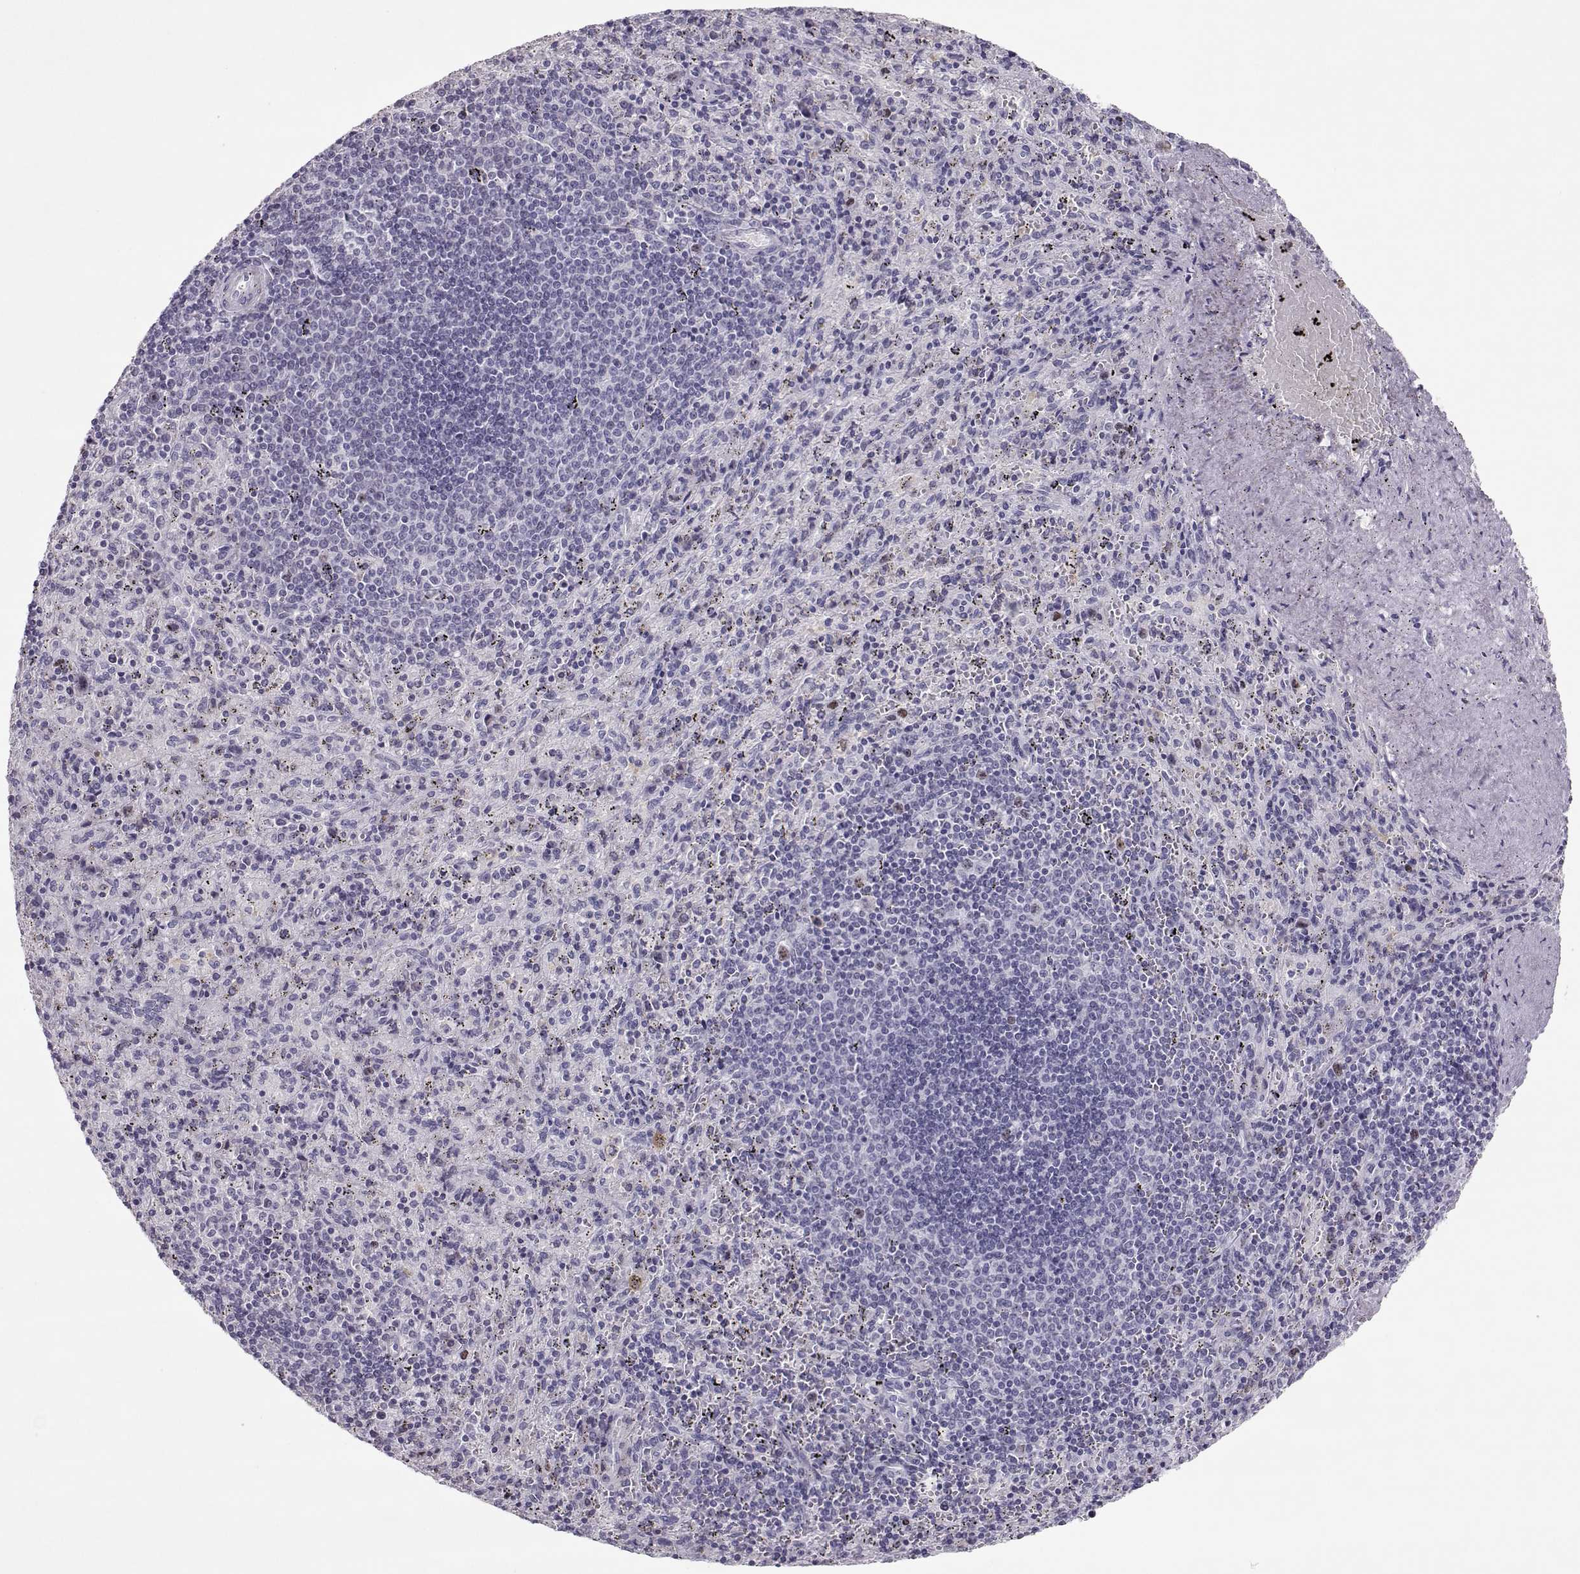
{"staining": {"intensity": "negative", "quantity": "none", "location": "none"}, "tissue": "spleen", "cell_type": "Cells in red pulp", "image_type": "normal", "snomed": [{"axis": "morphology", "description": "Normal tissue, NOS"}, {"axis": "topography", "description": "Spleen"}], "caption": "Immunohistochemical staining of benign human spleen shows no significant expression in cells in red pulp.", "gene": "SGO1", "patient": {"sex": "male", "age": 57}}